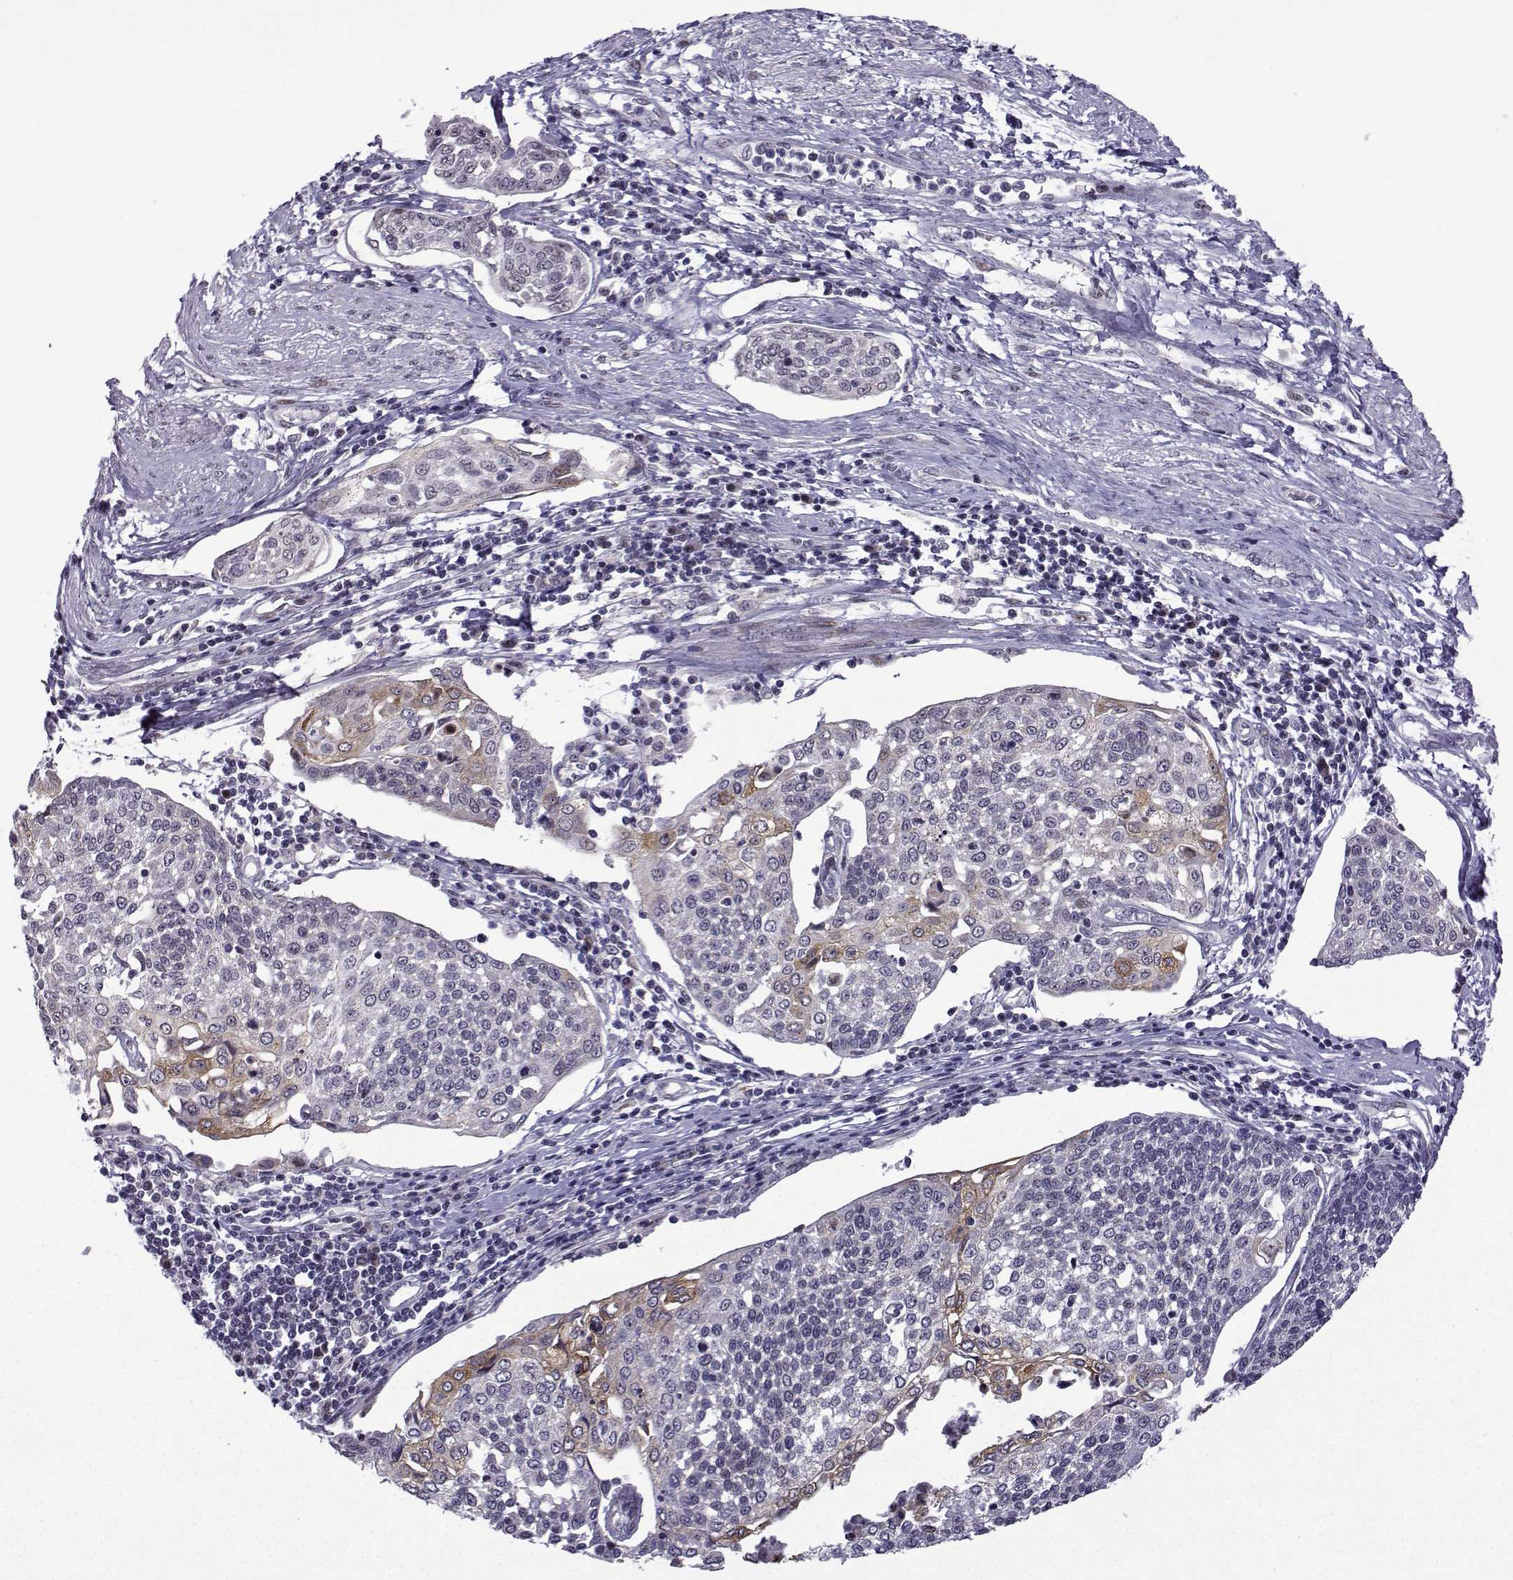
{"staining": {"intensity": "moderate", "quantity": "<25%", "location": "cytoplasmic/membranous"}, "tissue": "cervical cancer", "cell_type": "Tumor cells", "image_type": "cancer", "snomed": [{"axis": "morphology", "description": "Squamous cell carcinoma, NOS"}, {"axis": "topography", "description": "Cervix"}], "caption": "Squamous cell carcinoma (cervical) stained with DAB immunohistochemistry demonstrates low levels of moderate cytoplasmic/membranous expression in approximately <25% of tumor cells. (brown staining indicates protein expression, while blue staining denotes nuclei).", "gene": "FGF3", "patient": {"sex": "female", "age": 34}}